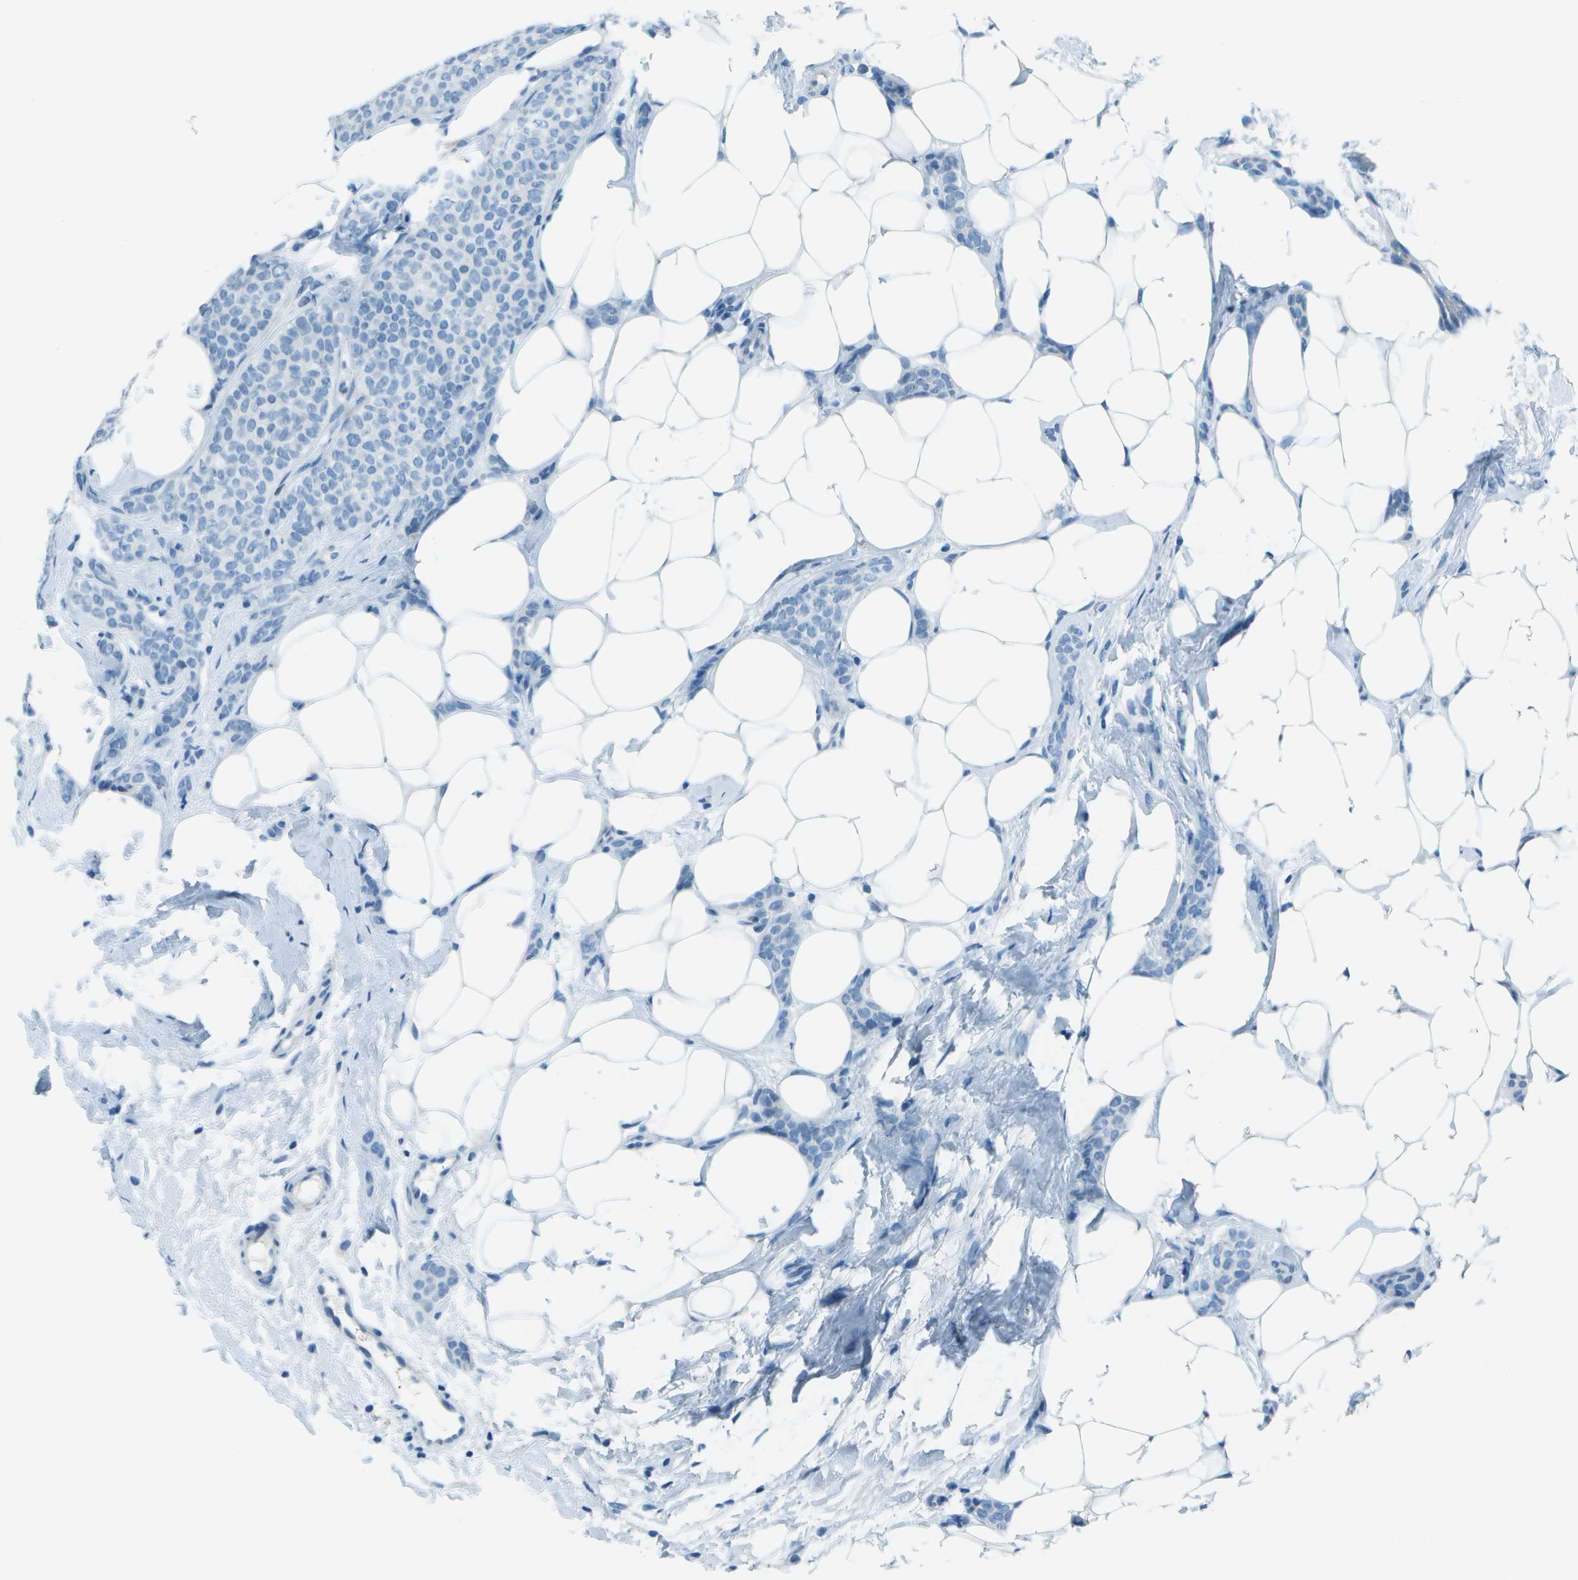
{"staining": {"intensity": "negative", "quantity": "none", "location": "none"}, "tissue": "breast cancer", "cell_type": "Tumor cells", "image_type": "cancer", "snomed": [{"axis": "morphology", "description": "Lobular carcinoma"}, {"axis": "topography", "description": "Skin"}, {"axis": "topography", "description": "Breast"}], "caption": "DAB immunohistochemical staining of breast cancer (lobular carcinoma) displays no significant expression in tumor cells.", "gene": "FGF1", "patient": {"sex": "female", "age": 46}}